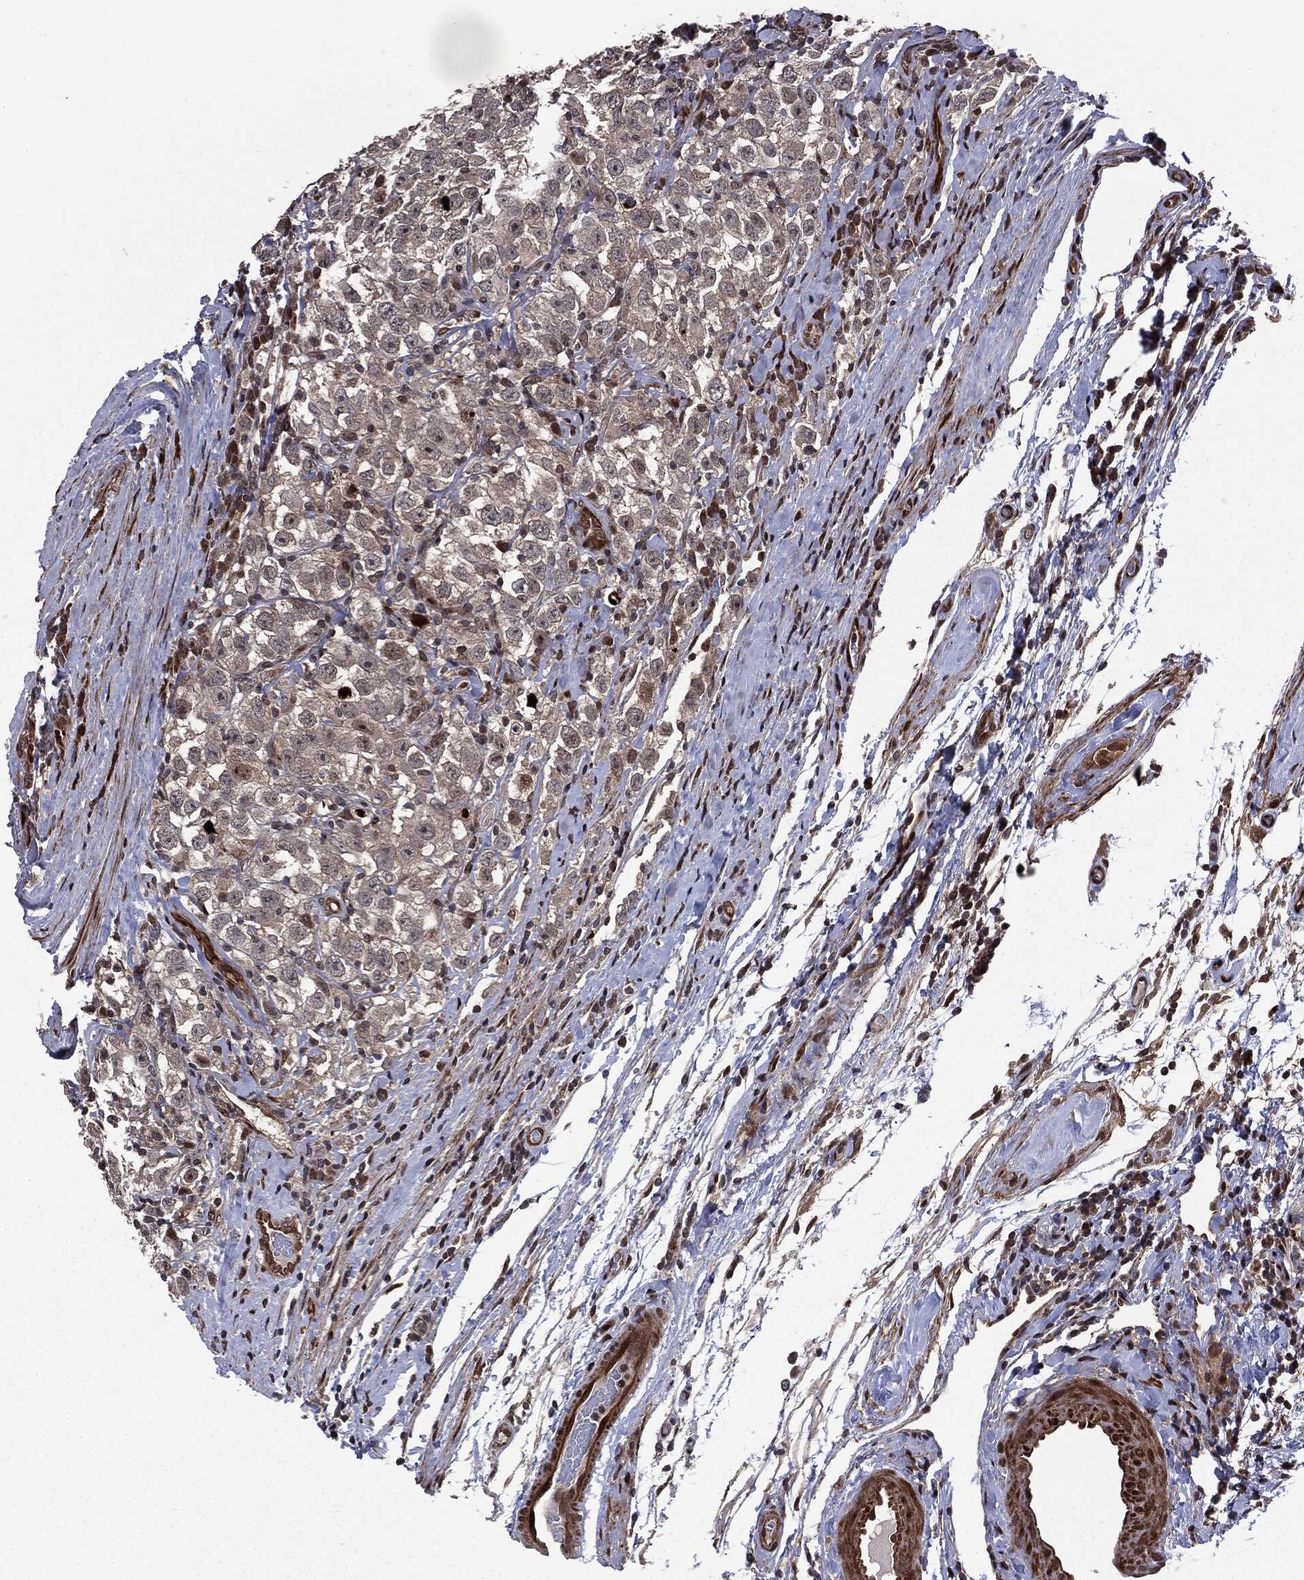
{"staining": {"intensity": "strong", "quantity": "<25%", "location": "nuclear"}, "tissue": "testis cancer", "cell_type": "Tumor cells", "image_type": "cancer", "snomed": [{"axis": "morphology", "description": "Seminoma, NOS"}, {"axis": "topography", "description": "Testis"}], "caption": "A photomicrograph of human testis seminoma stained for a protein shows strong nuclear brown staining in tumor cells.", "gene": "SMAD4", "patient": {"sex": "male", "age": 41}}